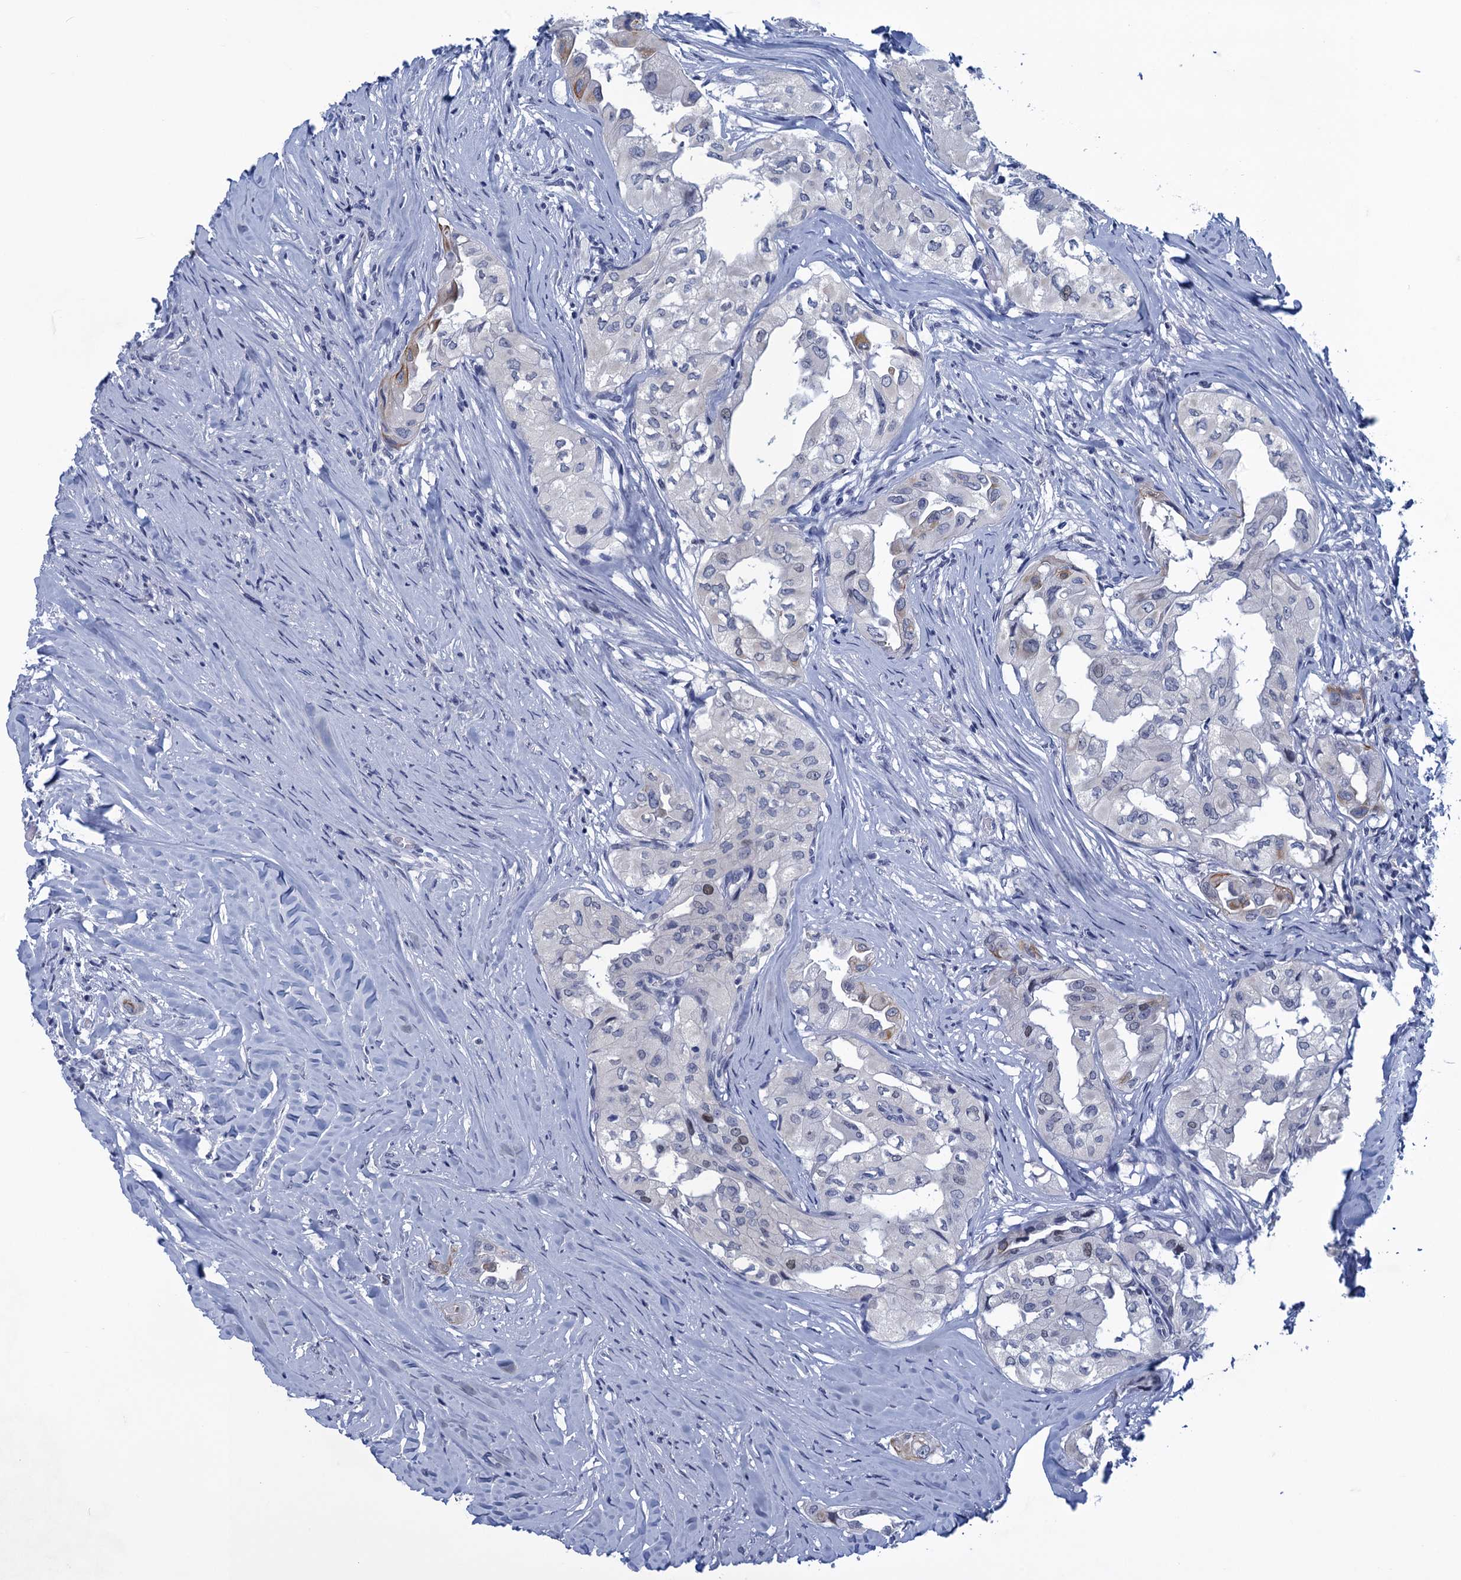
{"staining": {"intensity": "moderate", "quantity": "<25%", "location": "cytoplasmic/membranous"}, "tissue": "thyroid cancer", "cell_type": "Tumor cells", "image_type": "cancer", "snomed": [{"axis": "morphology", "description": "Papillary adenocarcinoma, NOS"}, {"axis": "topography", "description": "Thyroid gland"}], "caption": "This is an image of immunohistochemistry staining of thyroid cancer, which shows moderate staining in the cytoplasmic/membranous of tumor cells.", "gene": "GINS3", "patient": {"sex": "female", "age": 59}}